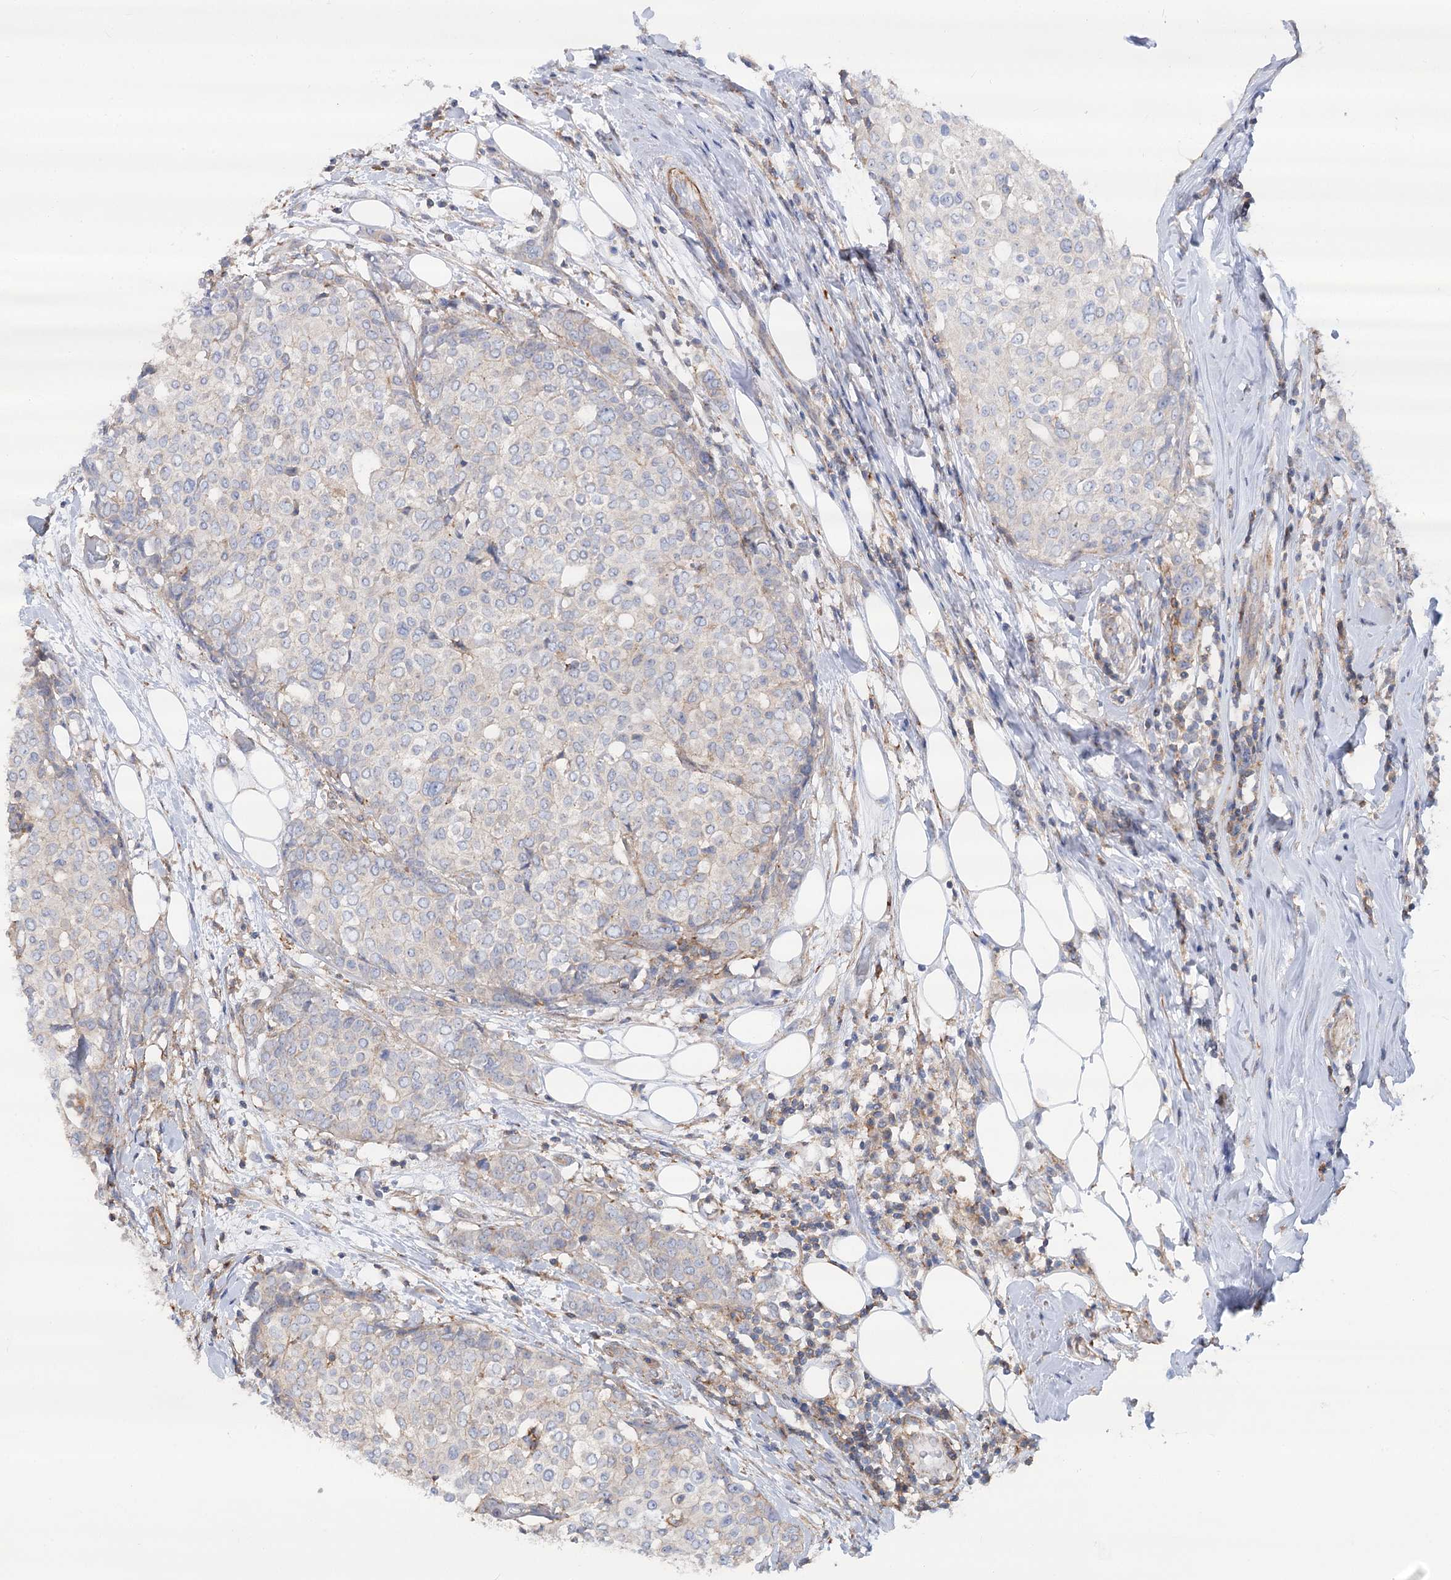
{"staining": {"intensity": "negative", "quantity": "none", "location": "none"}, "tissue": "breast cancer", "cell_type": "Tumor cells", "image_type": "cancer", "snomed": [{"axis": "morphology", "description": "Lobular carcinoma"}, {"axis": "topography", "description": "Breast"}], "caption": "Tumor cells are negative for brown protein staining in breast lobular carcinoma.", "gene": "LARP1B", "patient": {"sex": "female", "age": 51}}